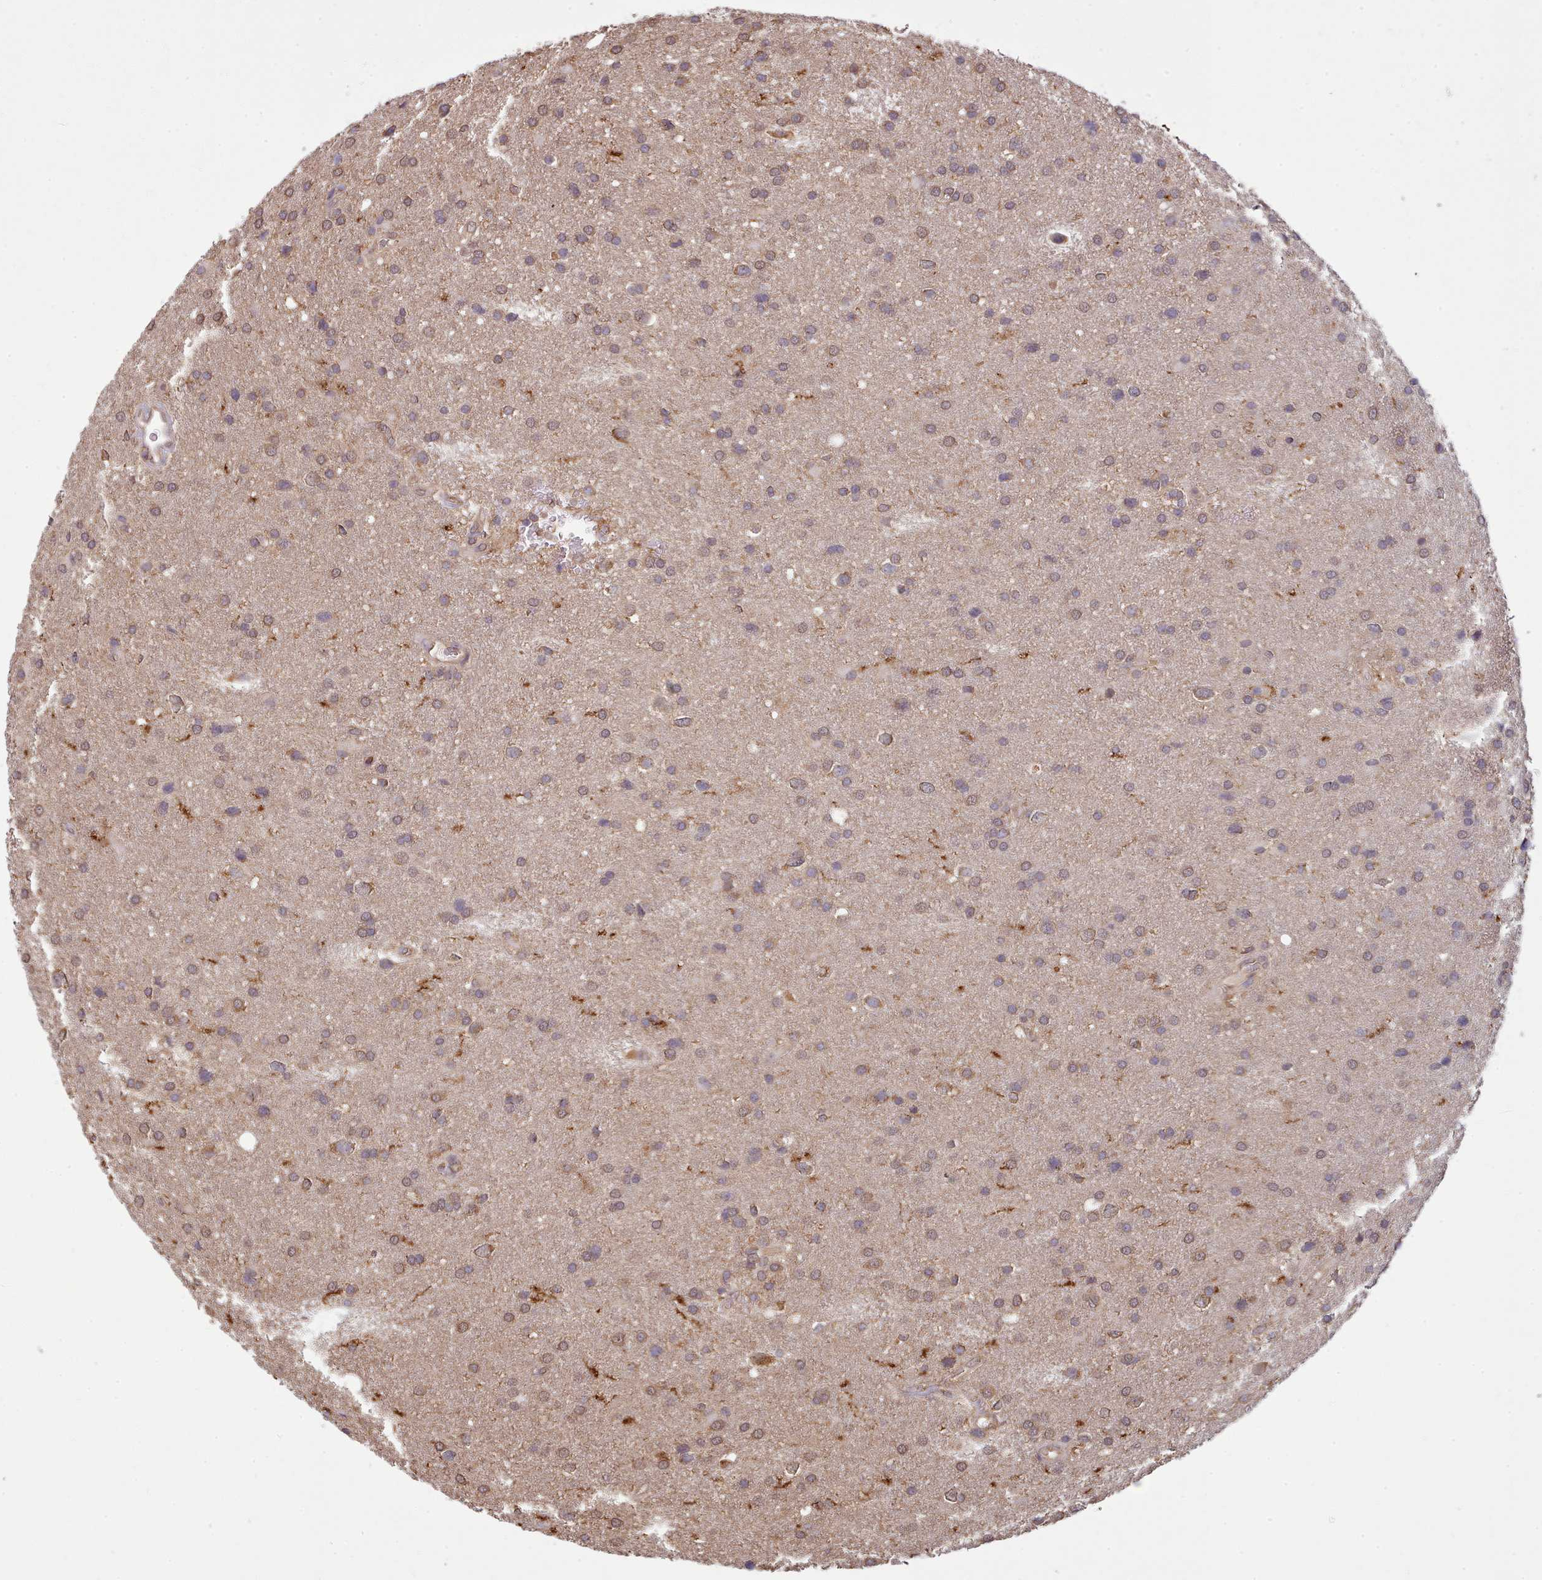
{"staining": {"intensity": "moderate", "quantity": "25%-75%", "location": "cytoplasmic/membranous"}, "tissue": "glioma", "cell_type": "Tumor cells", "image_type": "cancer", "snomed": [{"axis": "morphology", "description": "Glioma, malignant, Low grade"}, {"axis": "topography", "description": "Brain"}], "caption": "Glioma was stained to show a protein in brown. There is medium levels of moderate cytoplasmic/membranous expression in about 25%-75% of tumor cells. Using DAB (brown) and hematoxylin (blue) stains, captured at high magnification using brightfield microscopy.", "gene": "METRN", "patient": {"sex": "female", "age": 32}}